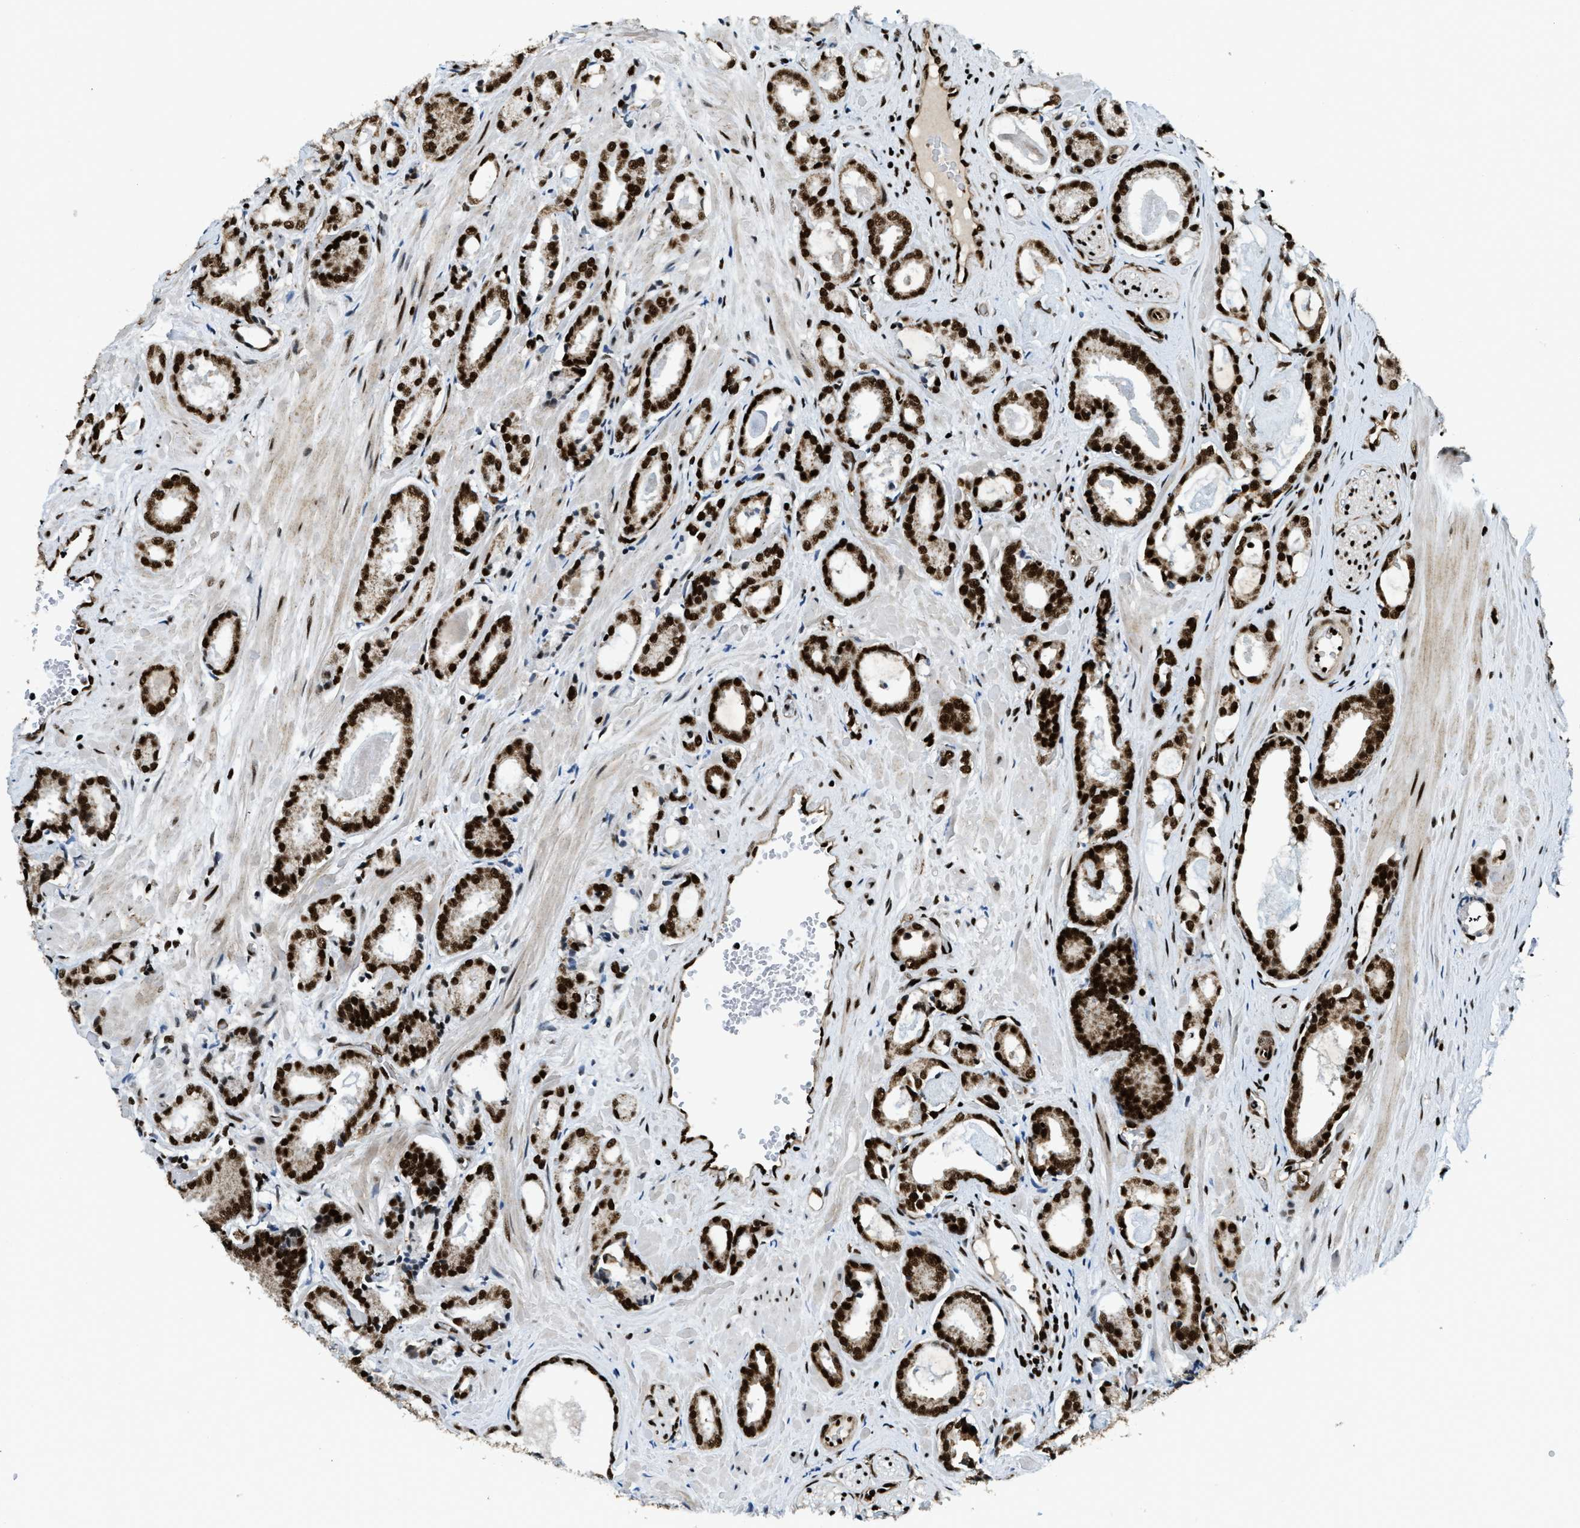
{"staining": {"intensity": "strong", "quantity": ">75%", "location": "nuclear"}, "tissue": "prostate cancer", "cell_type": "Tumor cells", "image_type": "cancer", "snomed": [{"axis": "morphology", "description": "Adenocarcinoma, Low grade"}, {"axis": "topography", "description": "Prostate"}], "caption": "This is a micrograph of immunohistochemistry (IHC) staining of prostate cancer (adenocarcinoma (low-grade)), which shows strong positivity in the nuclear of tumor cells.", "gene": "GABPB1", "patient": {"sex": "male", "age": 53}}